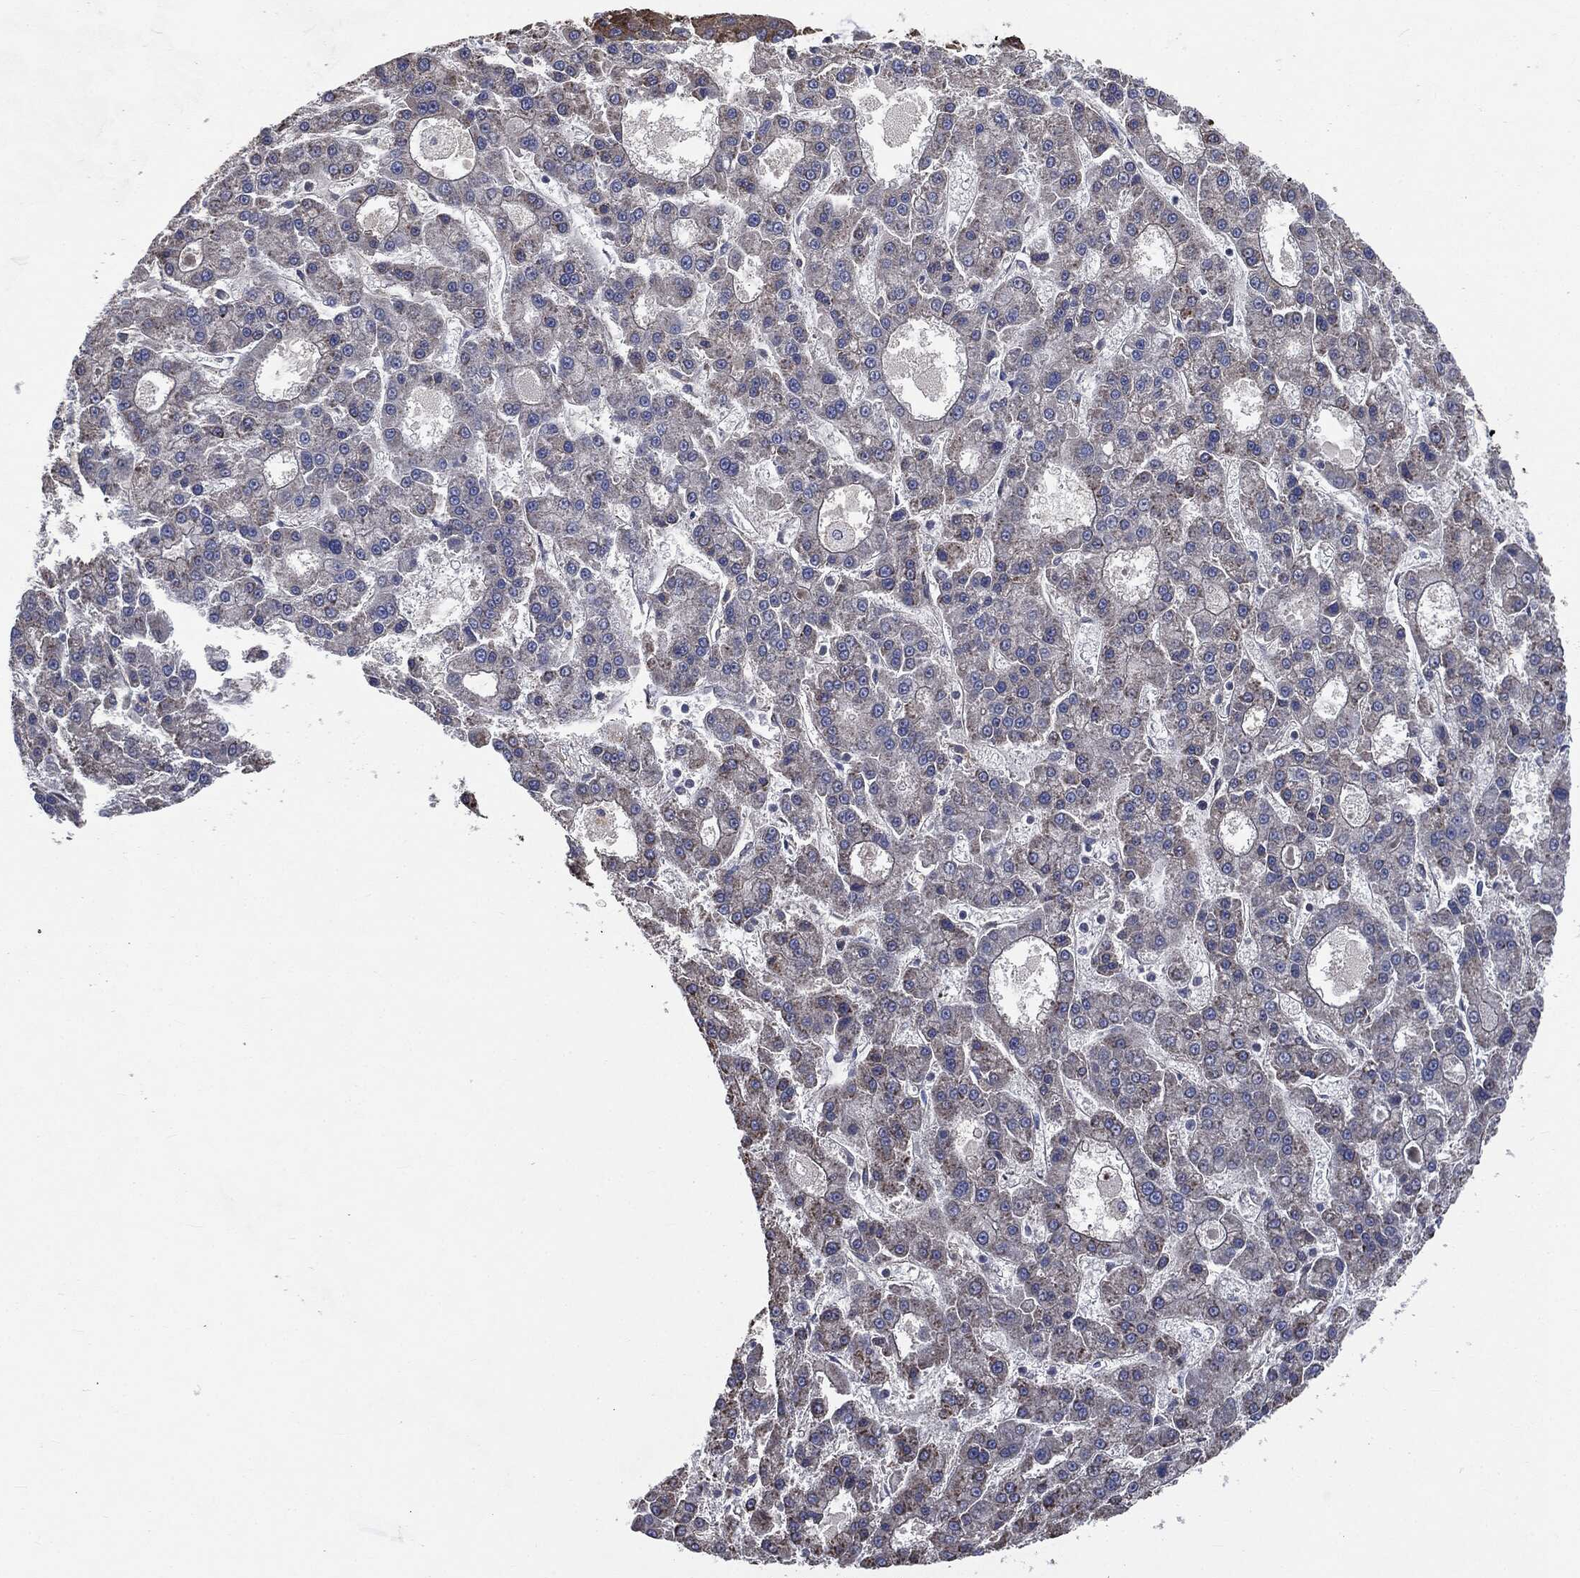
{"staining": {"intensity": "negative", "quantity": "none", "location": "none"}, "tissue": "liver cancer", "cell_type": "Tumor cells", "image_type": "cancer", "snomed": [{"axis": "morphology", "description": "Carcinoma, Hepatocellular, NOS"}, {"axis": "topography", "description": "Liver"}], "caption": "Tumor cells are negative for brown protein staining in liver hepatocellular carcinoma.", "gene": "EPS15L1", "patient": {"sex": "male", "age": 70}}